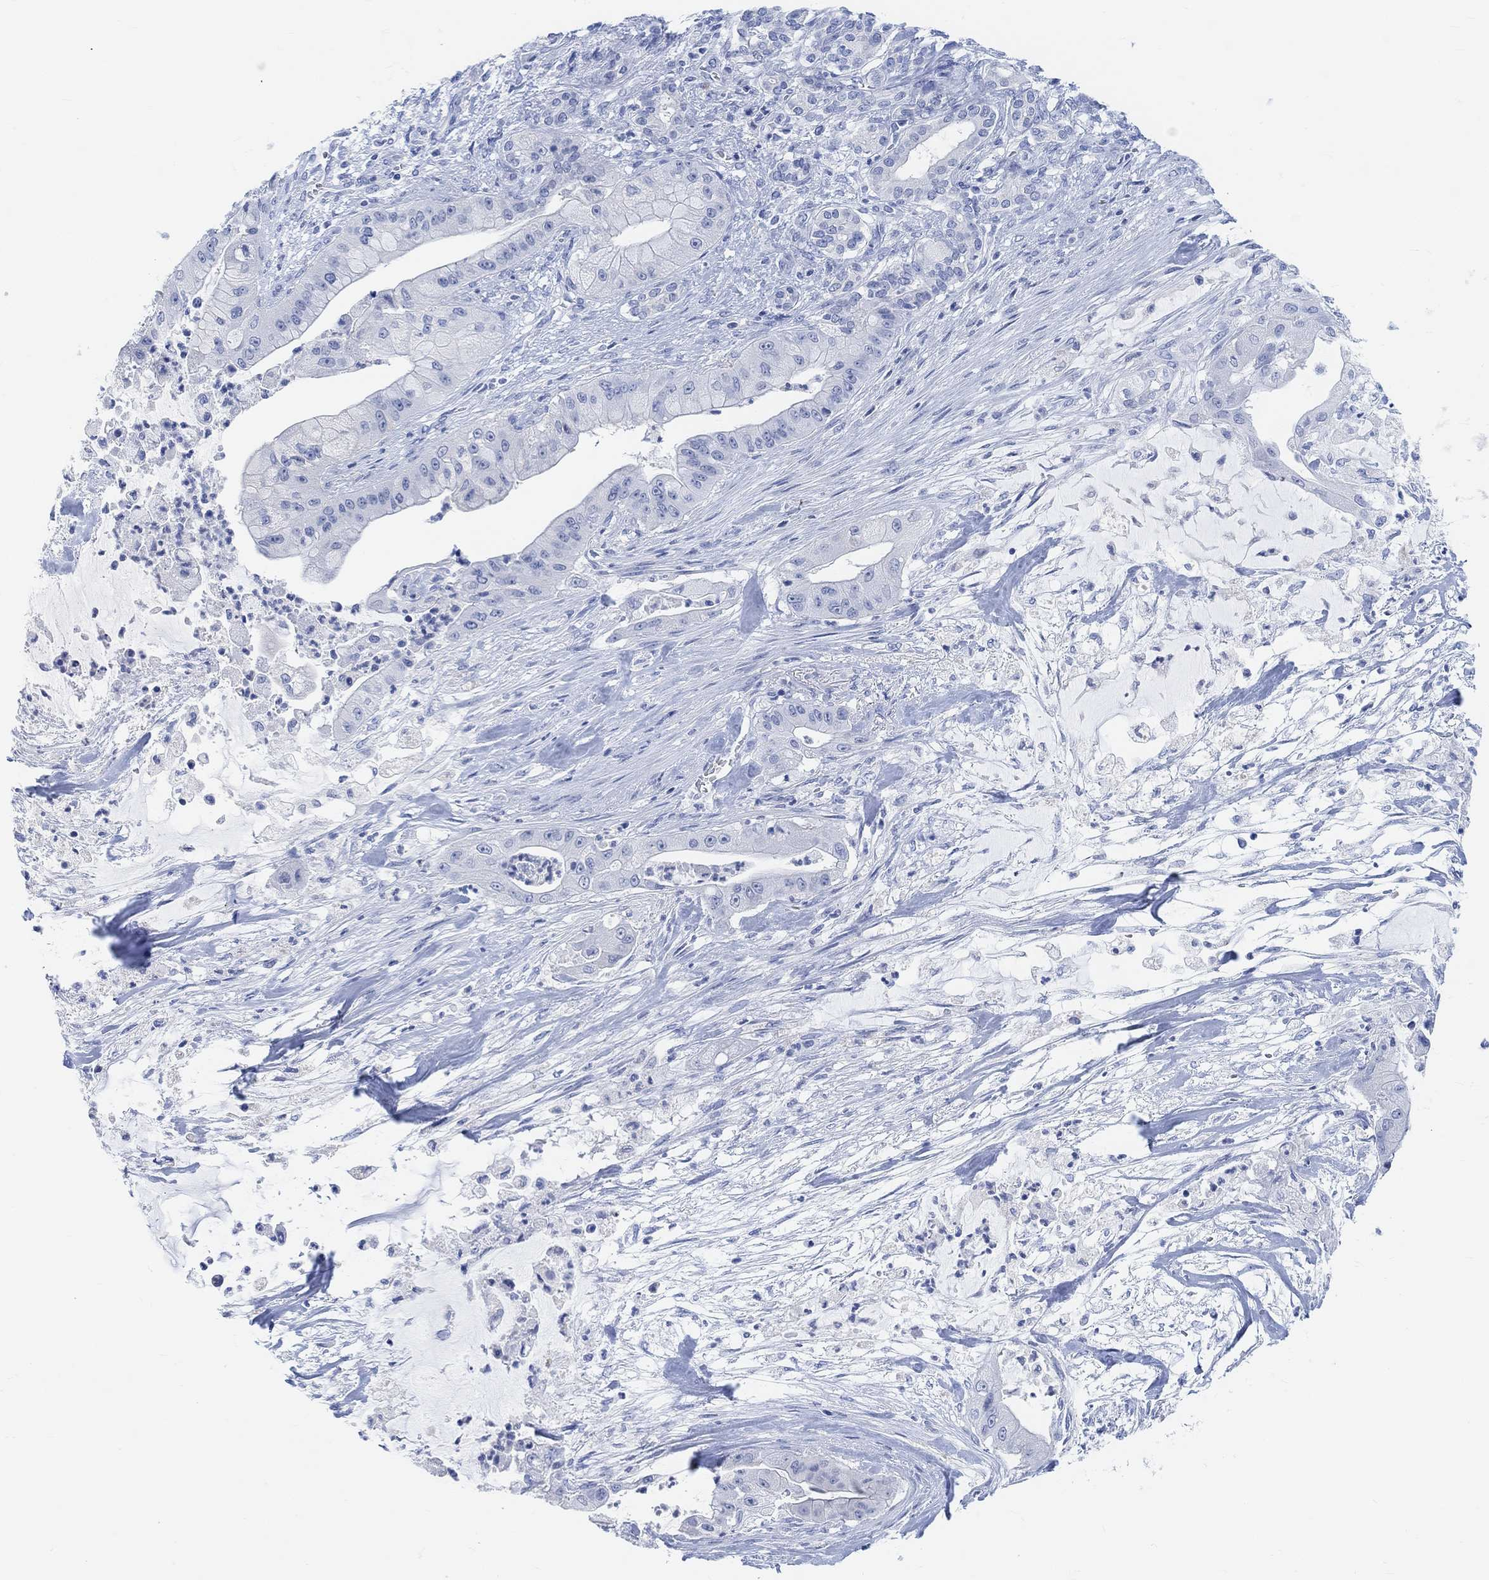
{"staining": {"intensity": "negative", "quantity": "none", "location": "none"}, "tissue": "pancreatic cancer", "cell_type": "Tumor cells", "image_type": "cancer", "snomed": [{"axis": "morphology", "description": "Normal tissue, NOS"}, {"axis": "morphology", "description": "Inflammation, NOS"}, {"axis": "morphology", "description": "Adenocarcinoma, NOS"}, {"axis": "topography", "description": "Pancreas"}], "caption": "An image of adenocarcinoma (pancreatic) stained for a protein displays no brown staining in tumor cells. (DAB (3,3'-diaminobenzidine) immunohistochemistry with hematoxylin counter stain).", "gene": "ENO4", "patient": {"sex": "male", "age": 57}}